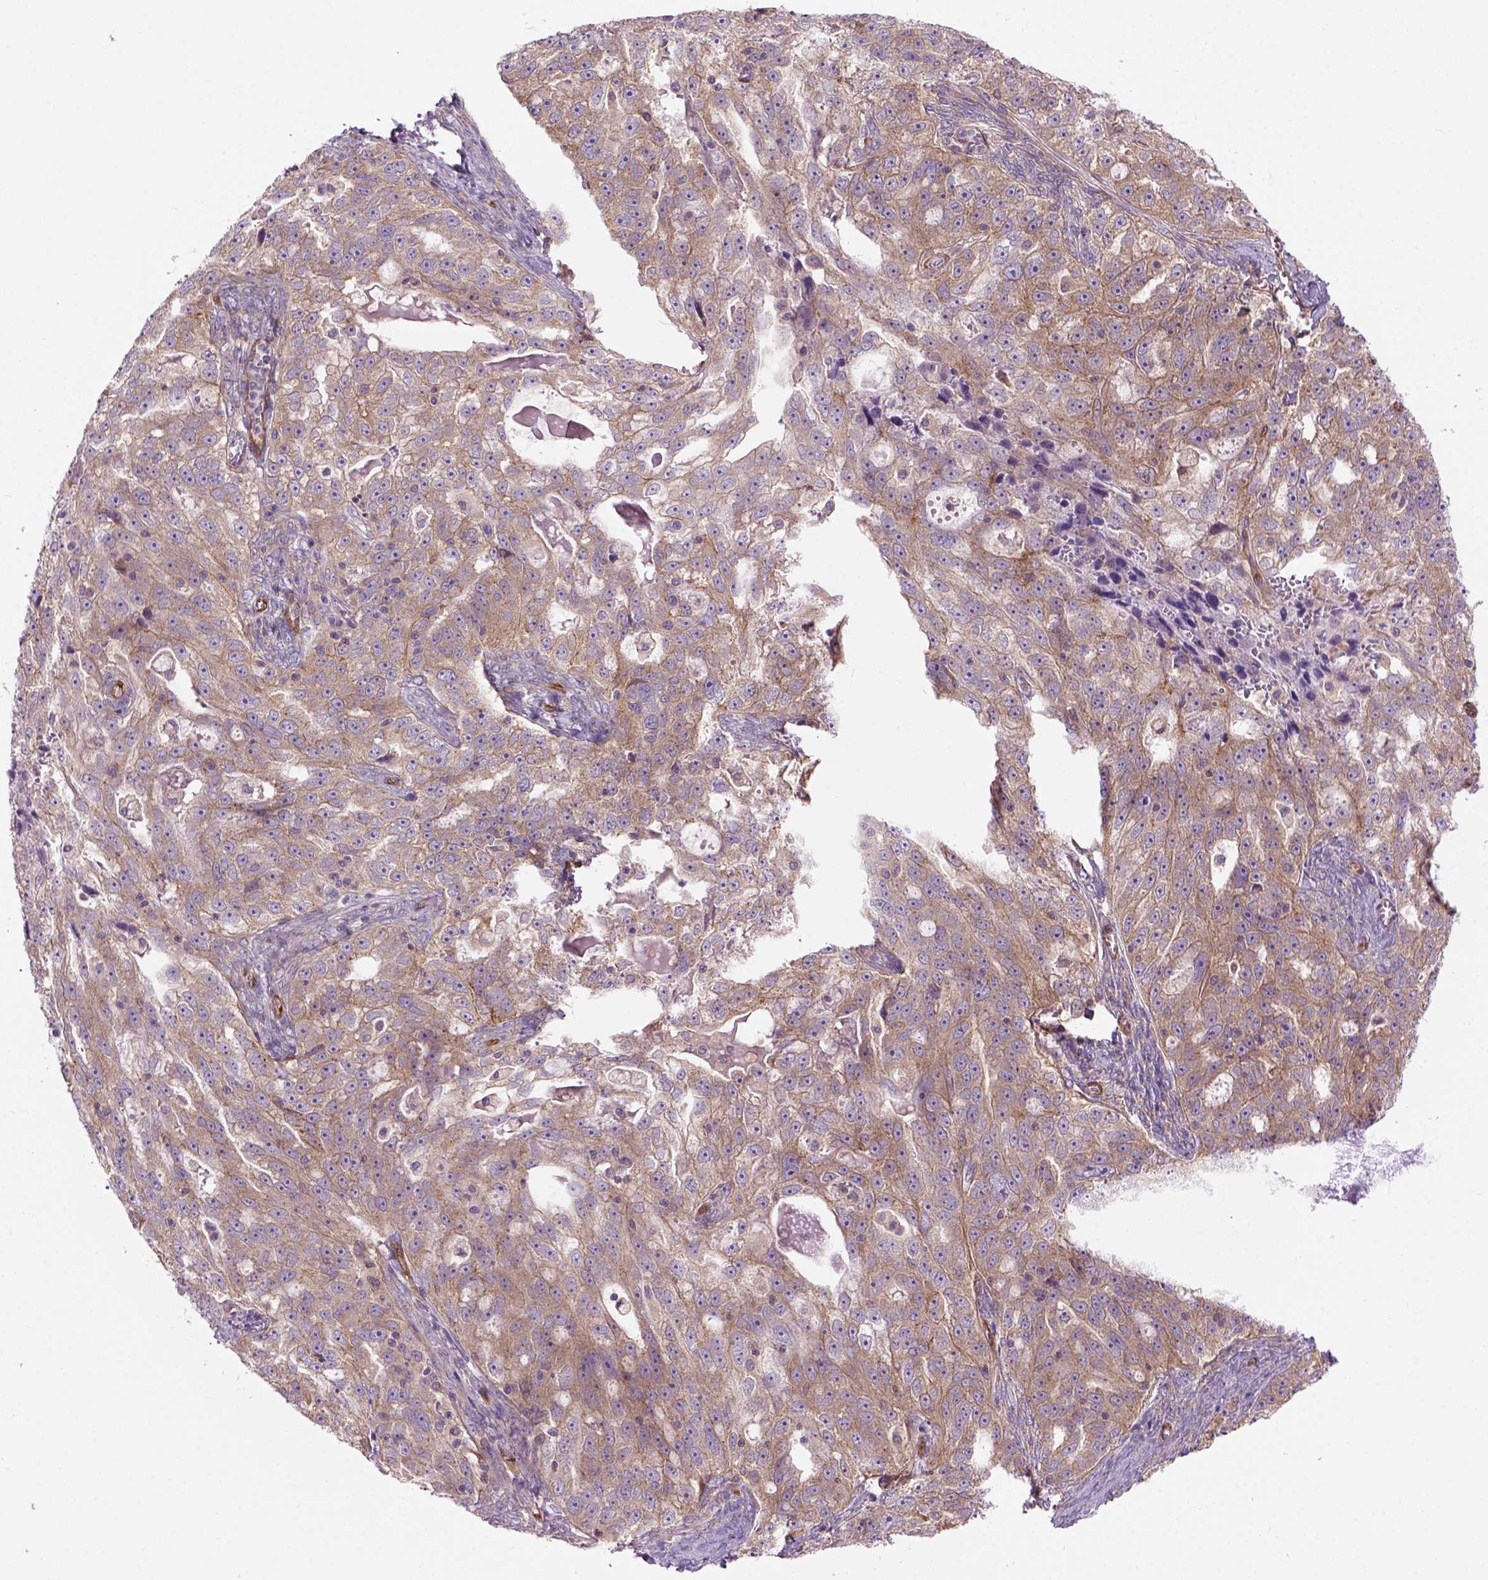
{"staining": {"intensity": "moderate", "quantity": ">75%", "location": "cytoplasmic/membranous"}, "tissue": "ovarian cancer", "cell_type": "Tumor cells", "image_type": "cancer", "snomed": [{"axis": "morphology", "description": "Cystadenocarcinoma, serous, NOS"}, {"axis": "topography", "description": "Ovary"}], "caption": "This image demonstrates ovarian serous cystadenocarcinoma stained with immunohistochemistry to label a protein in brown. The cytoplasmic/membranous of tumor cells show moderate positivity for the protein. Nuclei are counter-stained blue.", "gene": "CASKIN2", "patient": {"sex": "female", "age": 51}}